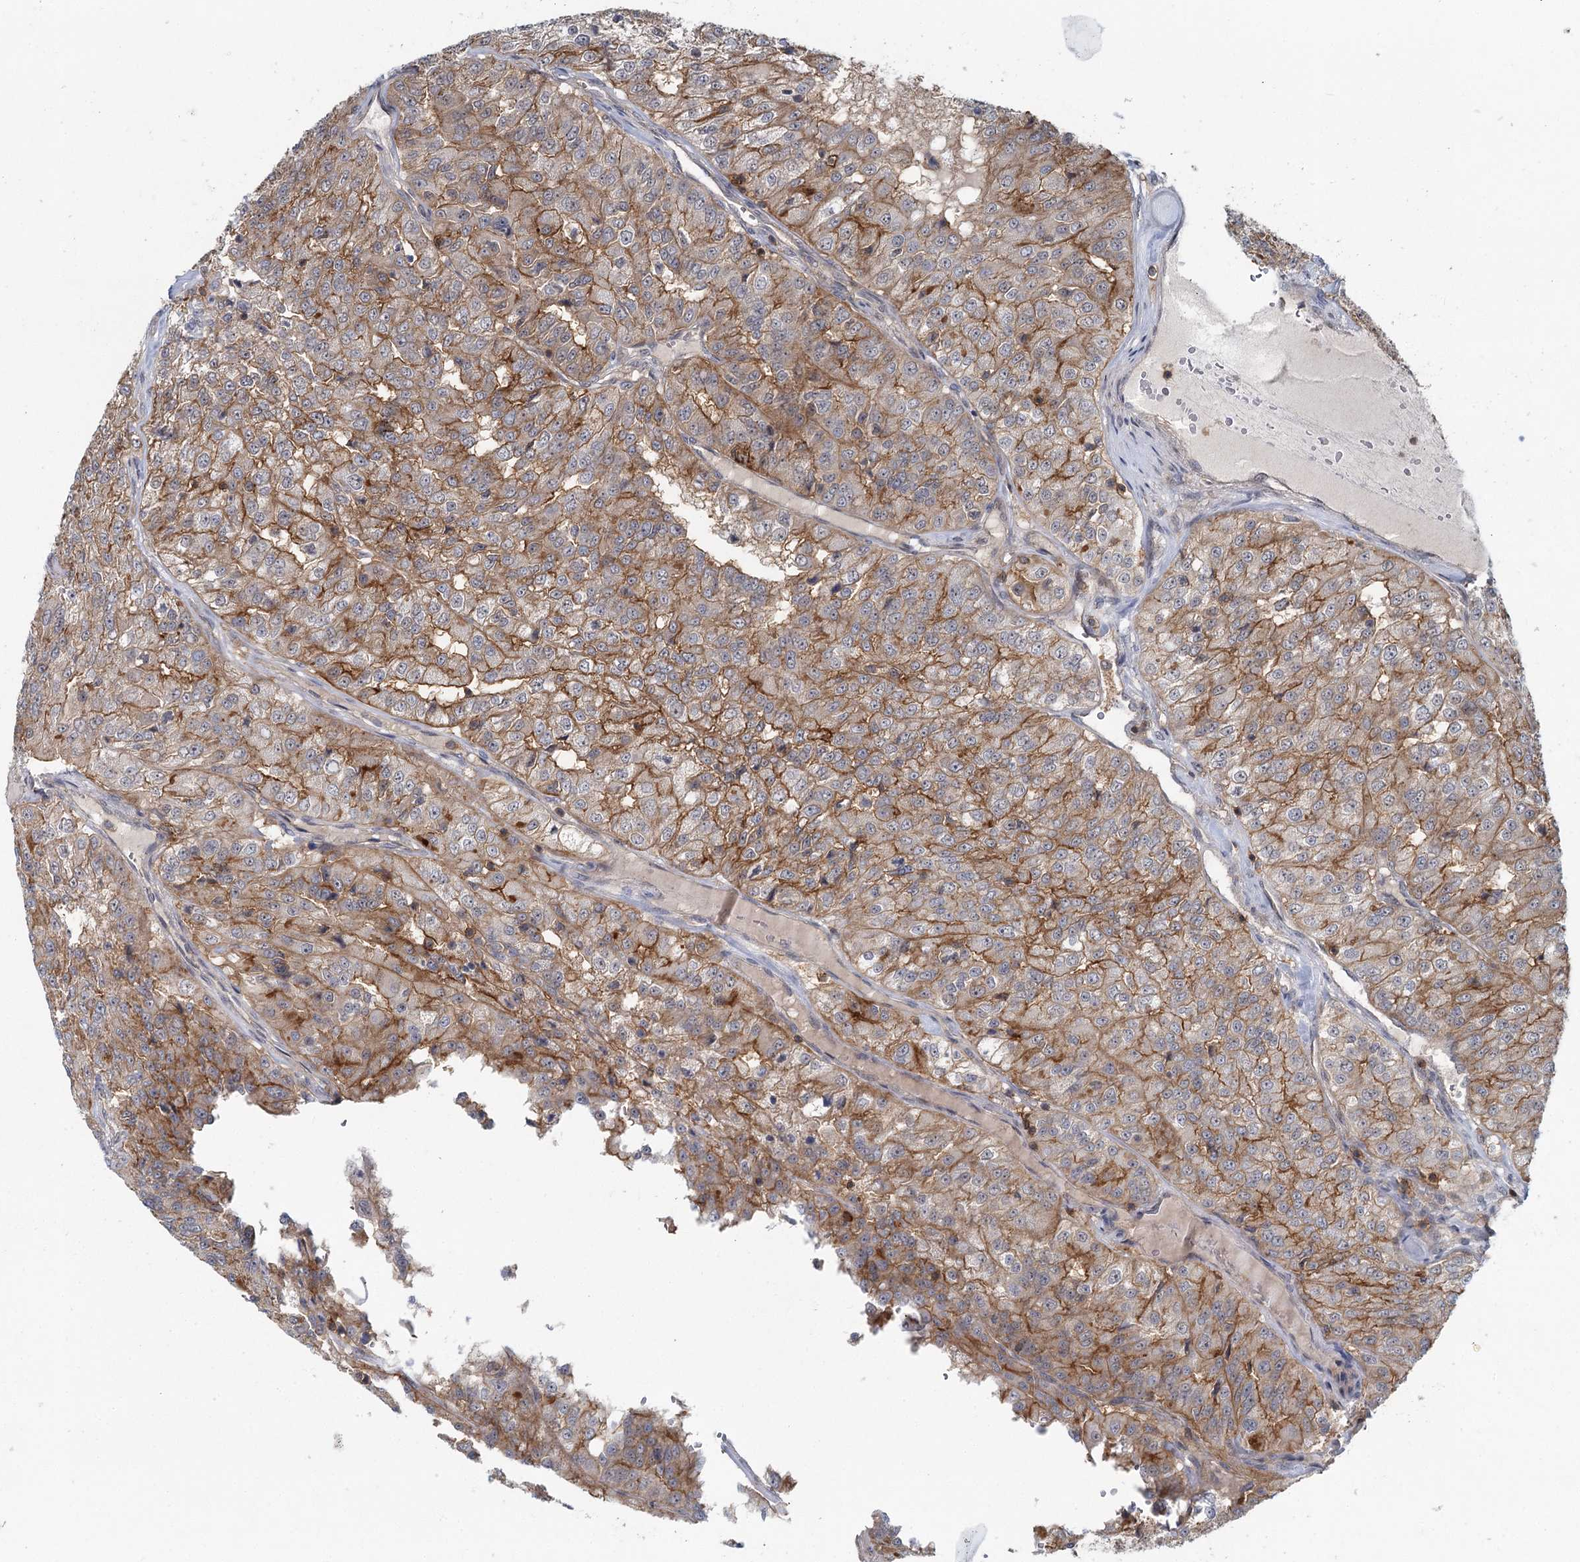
{"staining": {"intensity": "moderate", "quantity": ">75%", "location": "cytoplasmic/membranous"}, "tissue": "renal cancer", "cell_type": "Tumor cells", "image_type": "cancer", "snomed": [{"axis": "morphology", "description": "Adenocarcinoma, NOS"}, {"axis": "topography", "description": "Kidney"}], "caption": "Immunohistochemical staining of human adenocarcinoma (renal) displays medium levels of moderate cytoplasmic/membranous protein expression in approximately >75% of tumor cells.", "gene": "CDC42SE2", "patient": {"sex": "female", "age": 63}}